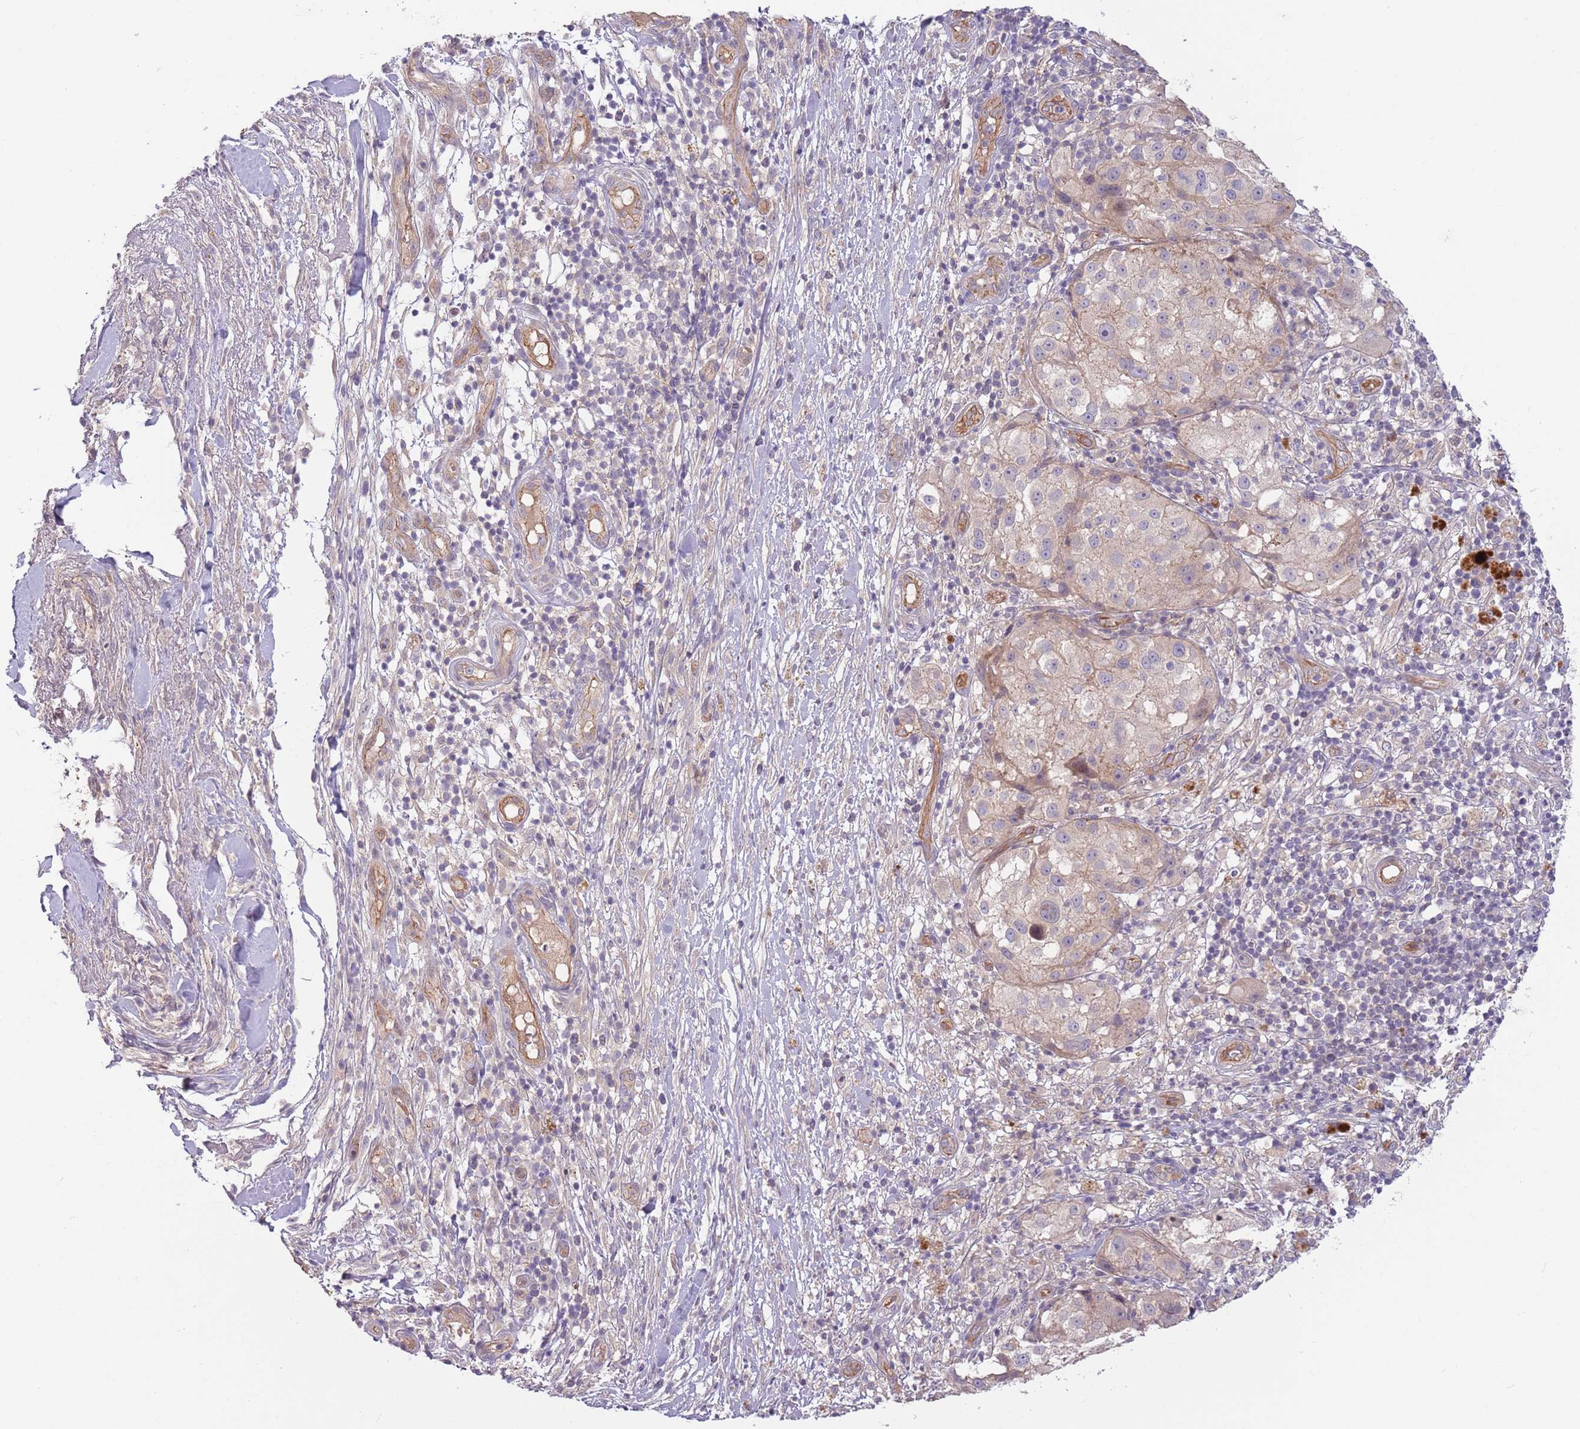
{"staining": {"intensity": "negative", "quantity": "none", "location": "none"}, "tissue": "melanoma", "cell_type": "Tumor cells", "image_type": "cancer", "snomed": [{"axis": "morphology", "description": "Normal morphology"}, {"axis": "morphology", "description": "Malignant melanoma, NOS"}, {"axis": "topography", "description": "Skin"}], "caption": "The histopathology image reveals no significant positivity in tumor cells of melanoma.", "gene": "SAV1", "patient": {"sex": "female", "age": 72}}